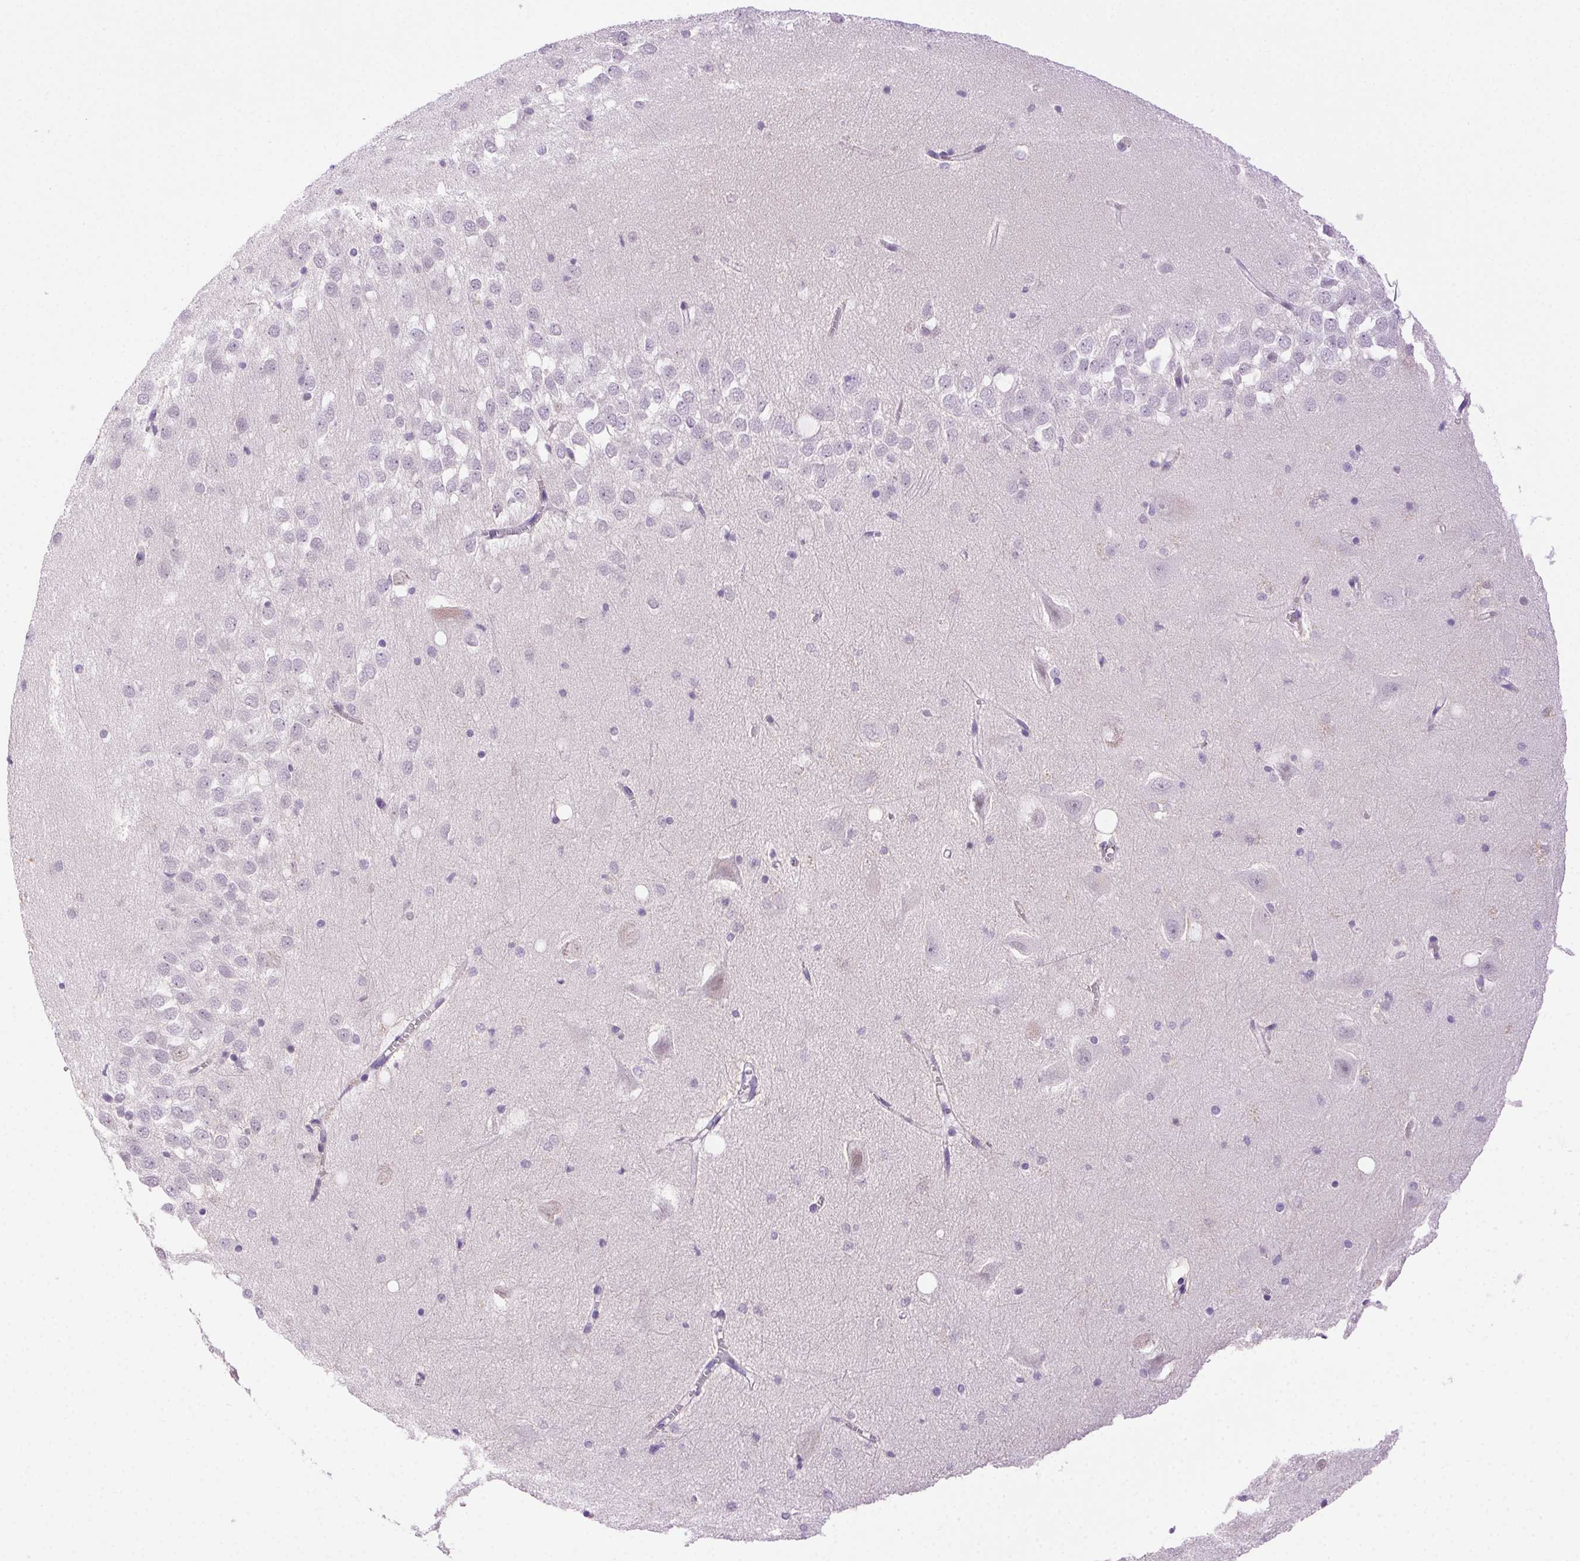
{"staining": {"intensity": "negative", "quantity": "none", "location": "none"}, "tissue": "hippocampus", "cell_type": "Glial cells", "image_type": "normal", "snomed": [{"axis": "morphology", "description": "Normal tissue, NOS"}, {"axis": "topography", "description": "Hippocampus"}], "caption": "Hippocampus stained for a protein using immunohistochemistry (IHC) reveals no staining glial cells.", "gene": "CLDN10", "patient": {"sex": "male", "age": 58}}